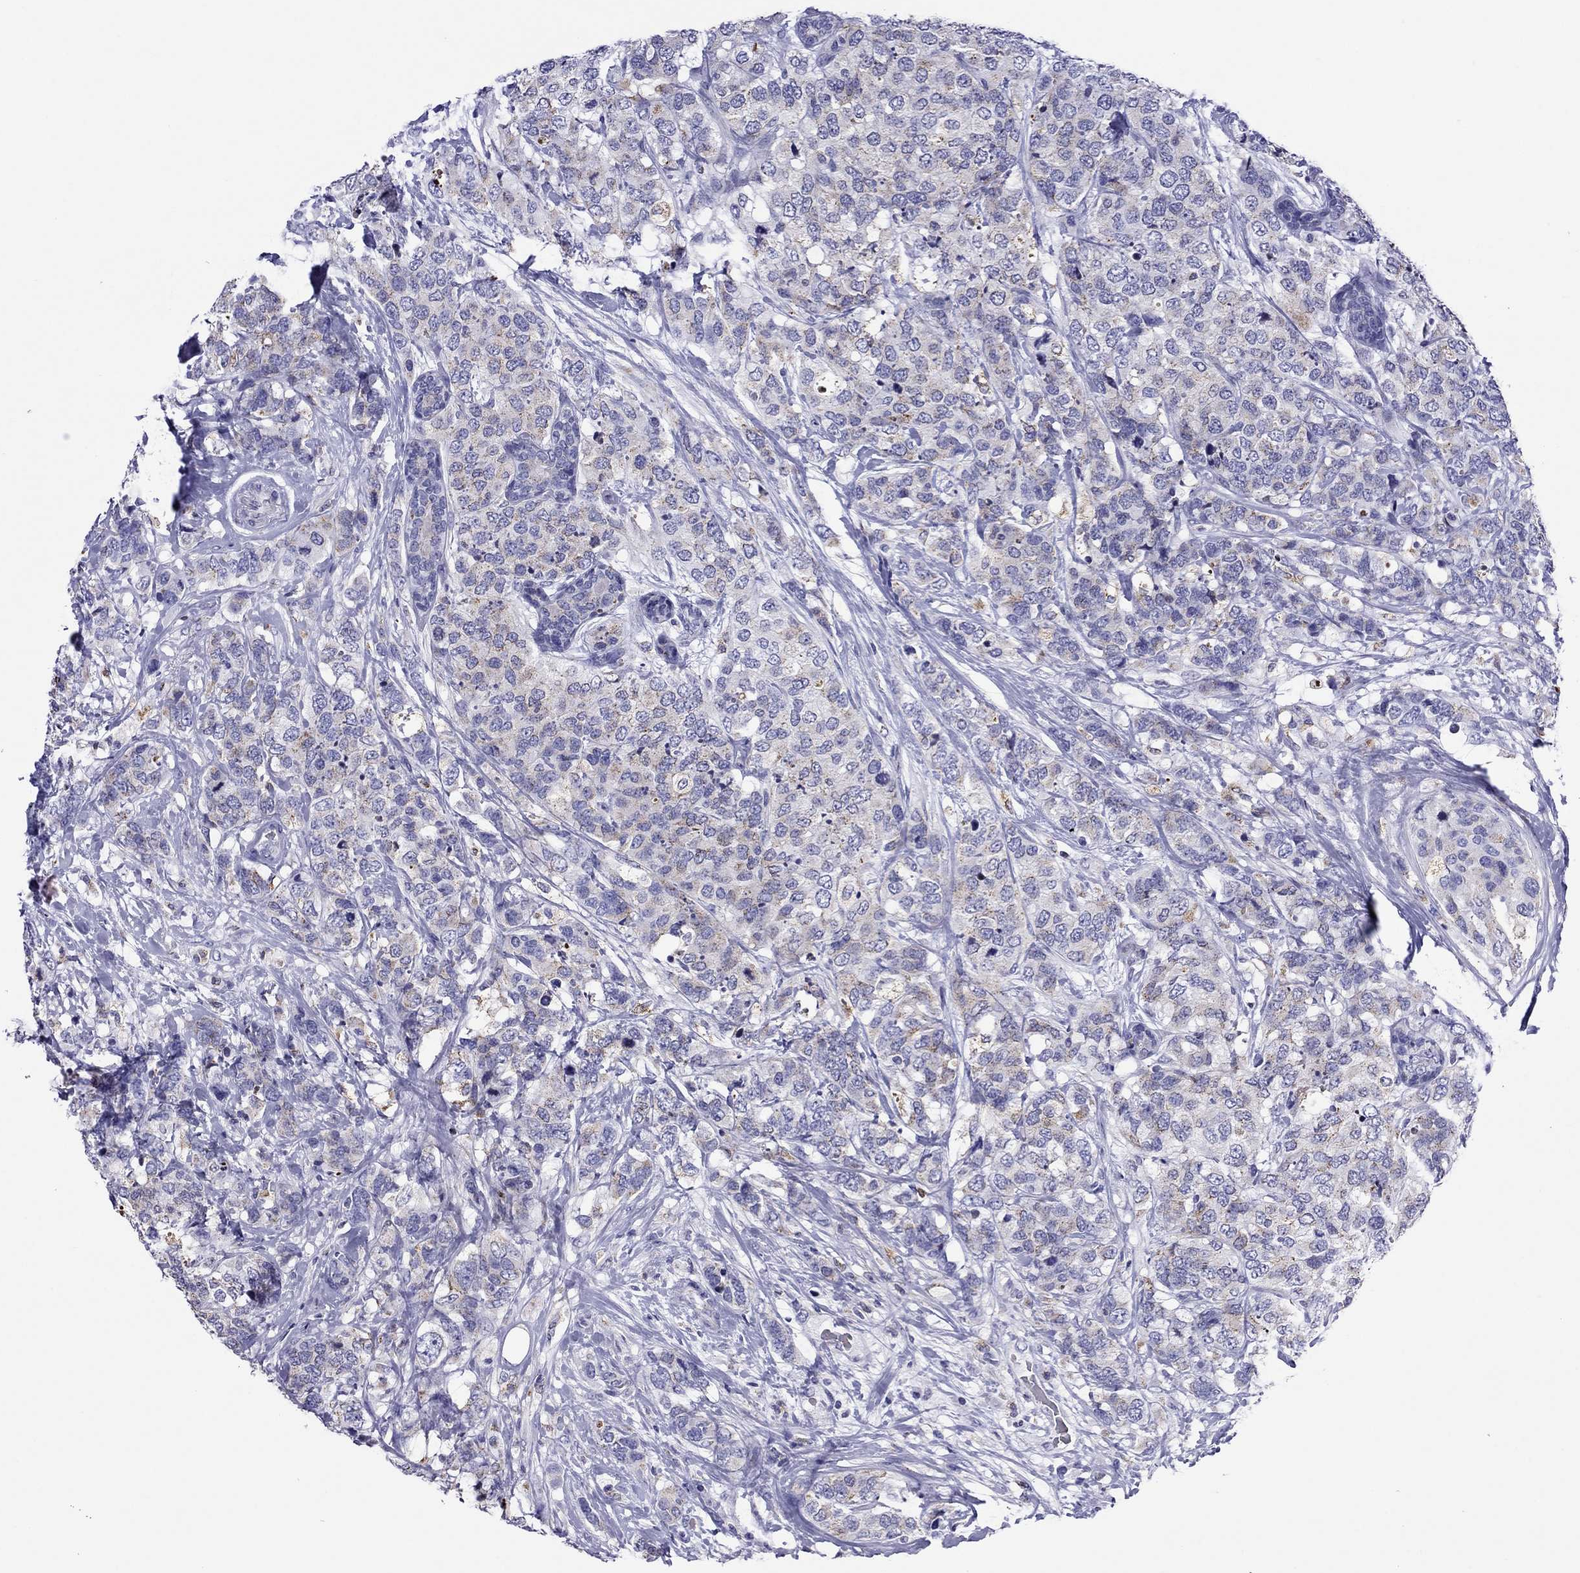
{"staining": {"intensity": "weak", "quantity": "25%-75%", "location": "cytoplasmic/membranous"}, "tissue": "breast cancer", "cell_type": "Tumor cells", "image_type": "cancer", "snomed": [{"axis": "morphology", "description": "Lobular carcinoma"}, {"axis": "topography", "description": "Breast"}], "caption": "Breast lobular carcinoma stained with DAB IHC demonstrates low levels of weak cytoplasmic/membranous positivity in approximately 25%-75% of tumor cells.", "gene": "SCG2", "patient": {"sex": "female", "age": 59}}